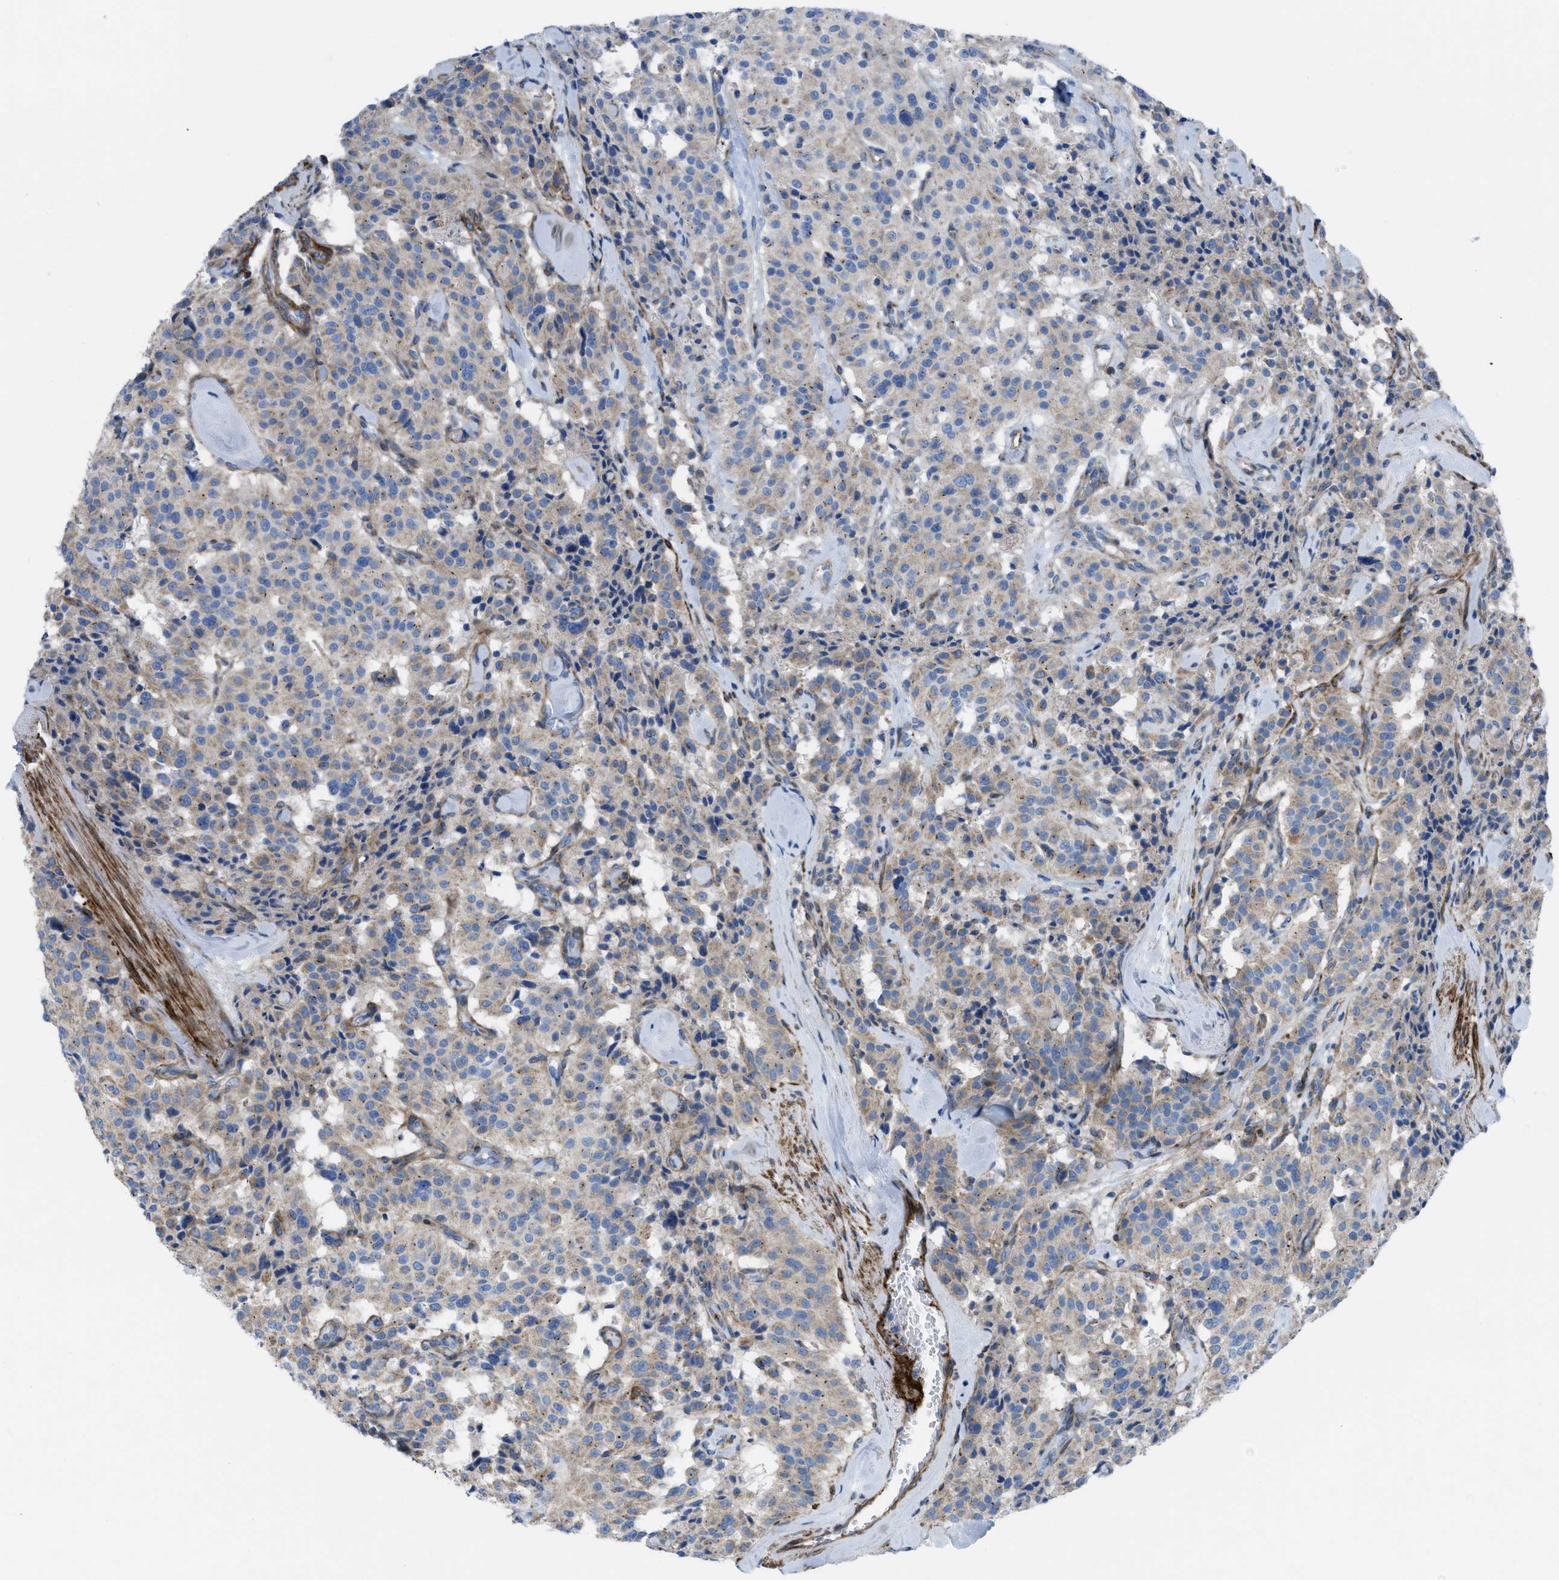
{"staining": {"intensity": "weak", "quantity": ">75%", "location": "cytoplasmic/membranous"}, "tissue": "carcinoid", "cell_type": "Tumor cells", "image_type": "cancer", "snomed": [{"axis": "morphology", "description": "Carcinoid, malignant, NOS"}, {"axis": "topography", "description": "Lung"}], "caption": "The immunohistochemical stain highlights weak cytoplasmic/membranous positivity in tumor cells of carcinoid tissue.", "gene": "KCNH7", "patient": {"sex": "male", "age": 30}}